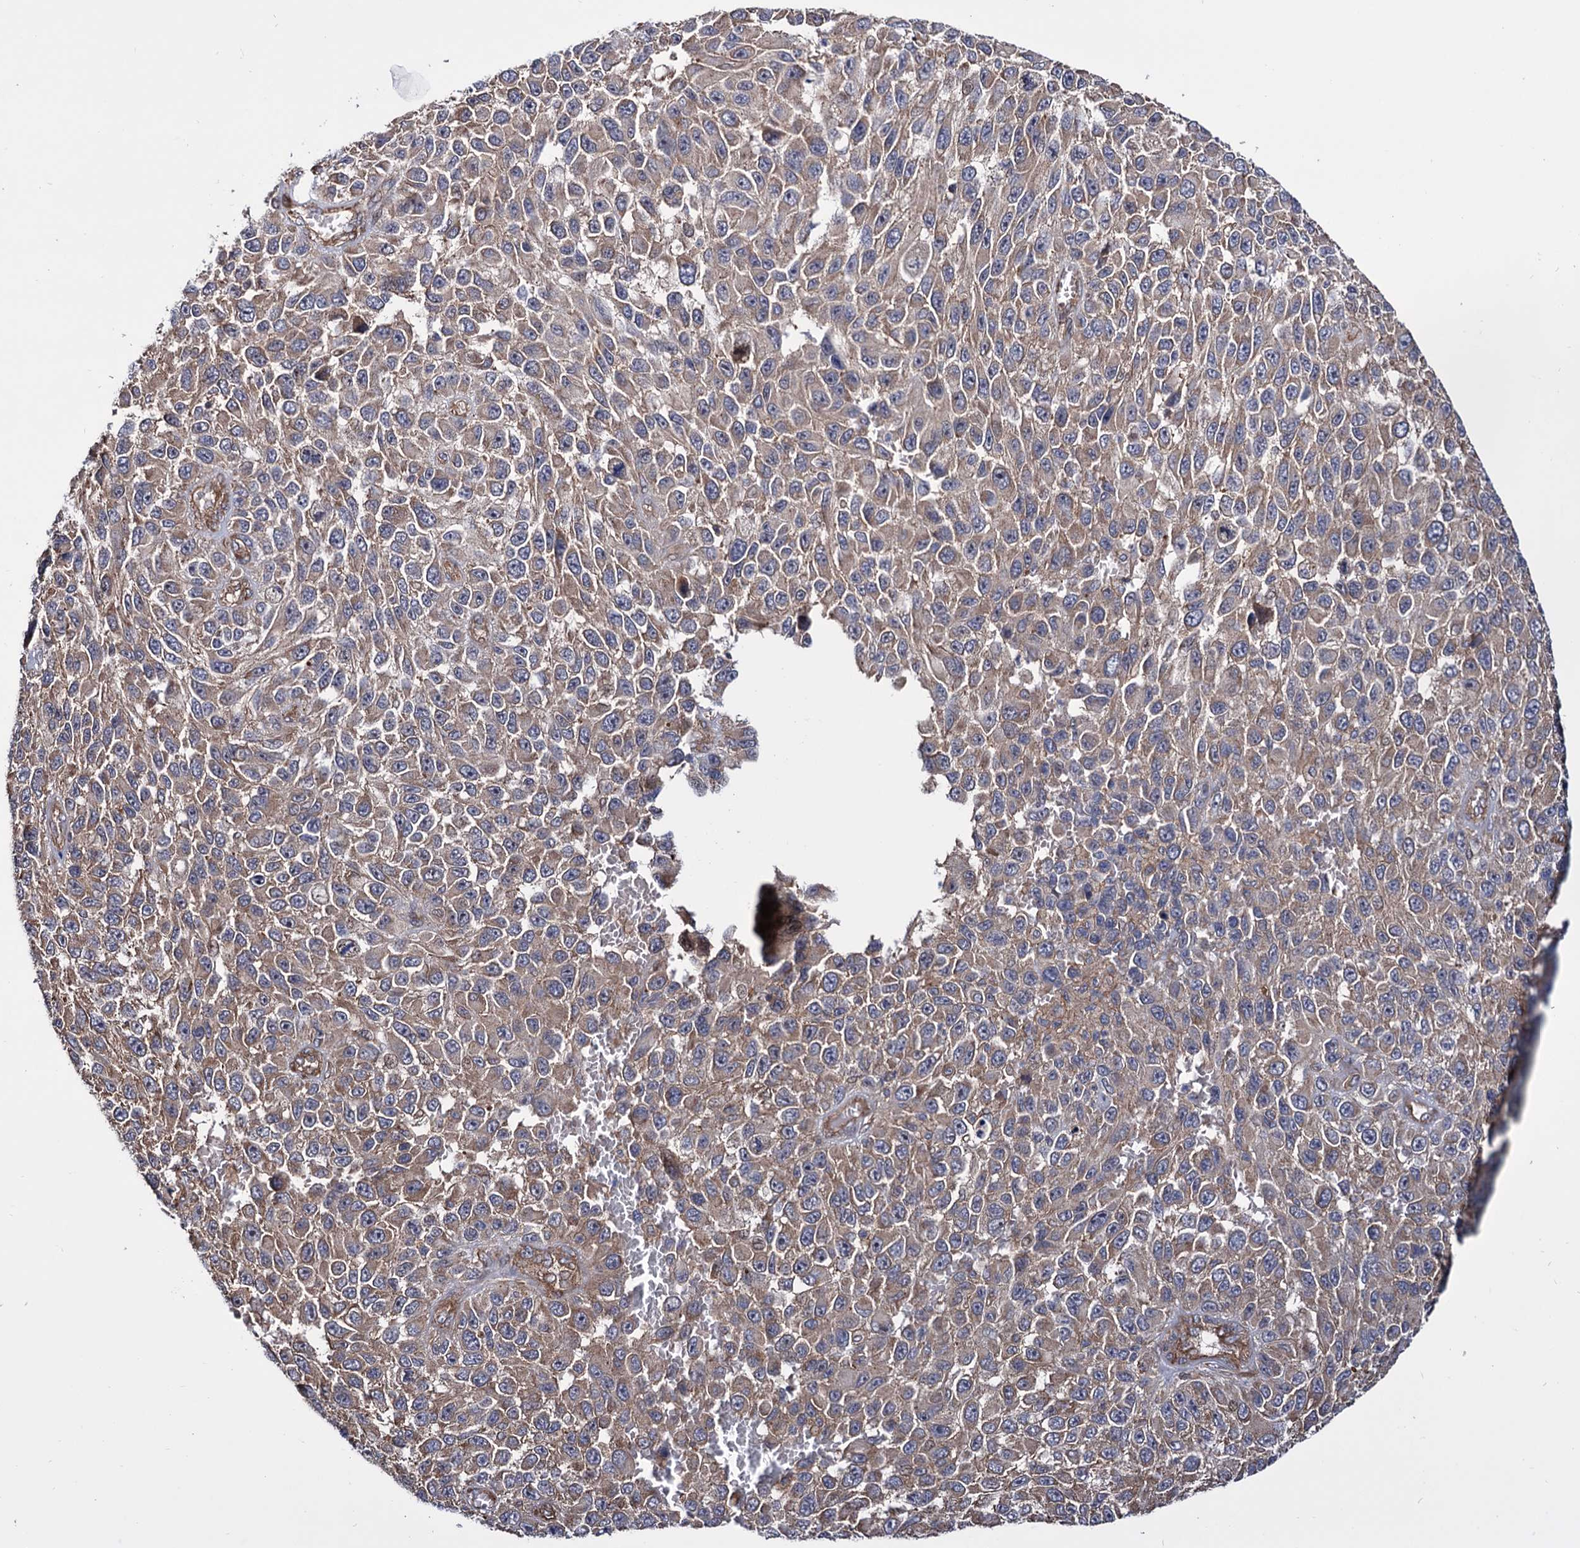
{"staining": {"intensity": "weak", "quantity": "25%-75%", "location": "cytoplasmic/membranous"}, "tissue": "melanoma", "cell_type": "Tumor cells", "image_type": "cancer", "snomed": [{"axis": "morphology", "description": "Normal tissue, NOS"}, {"axis": "morphology", "description": "Malignant melanoma, NOS"}, {"axis": "topography", "description": "Skin"}], "caption": "A low amount of weak cytoplasmic/membranous expression is identified in approximately 25%-75% of tumor cells in melanoma tissue.", "gene": "FERMT2", "patient": {"sex": "female", "age": 96}}